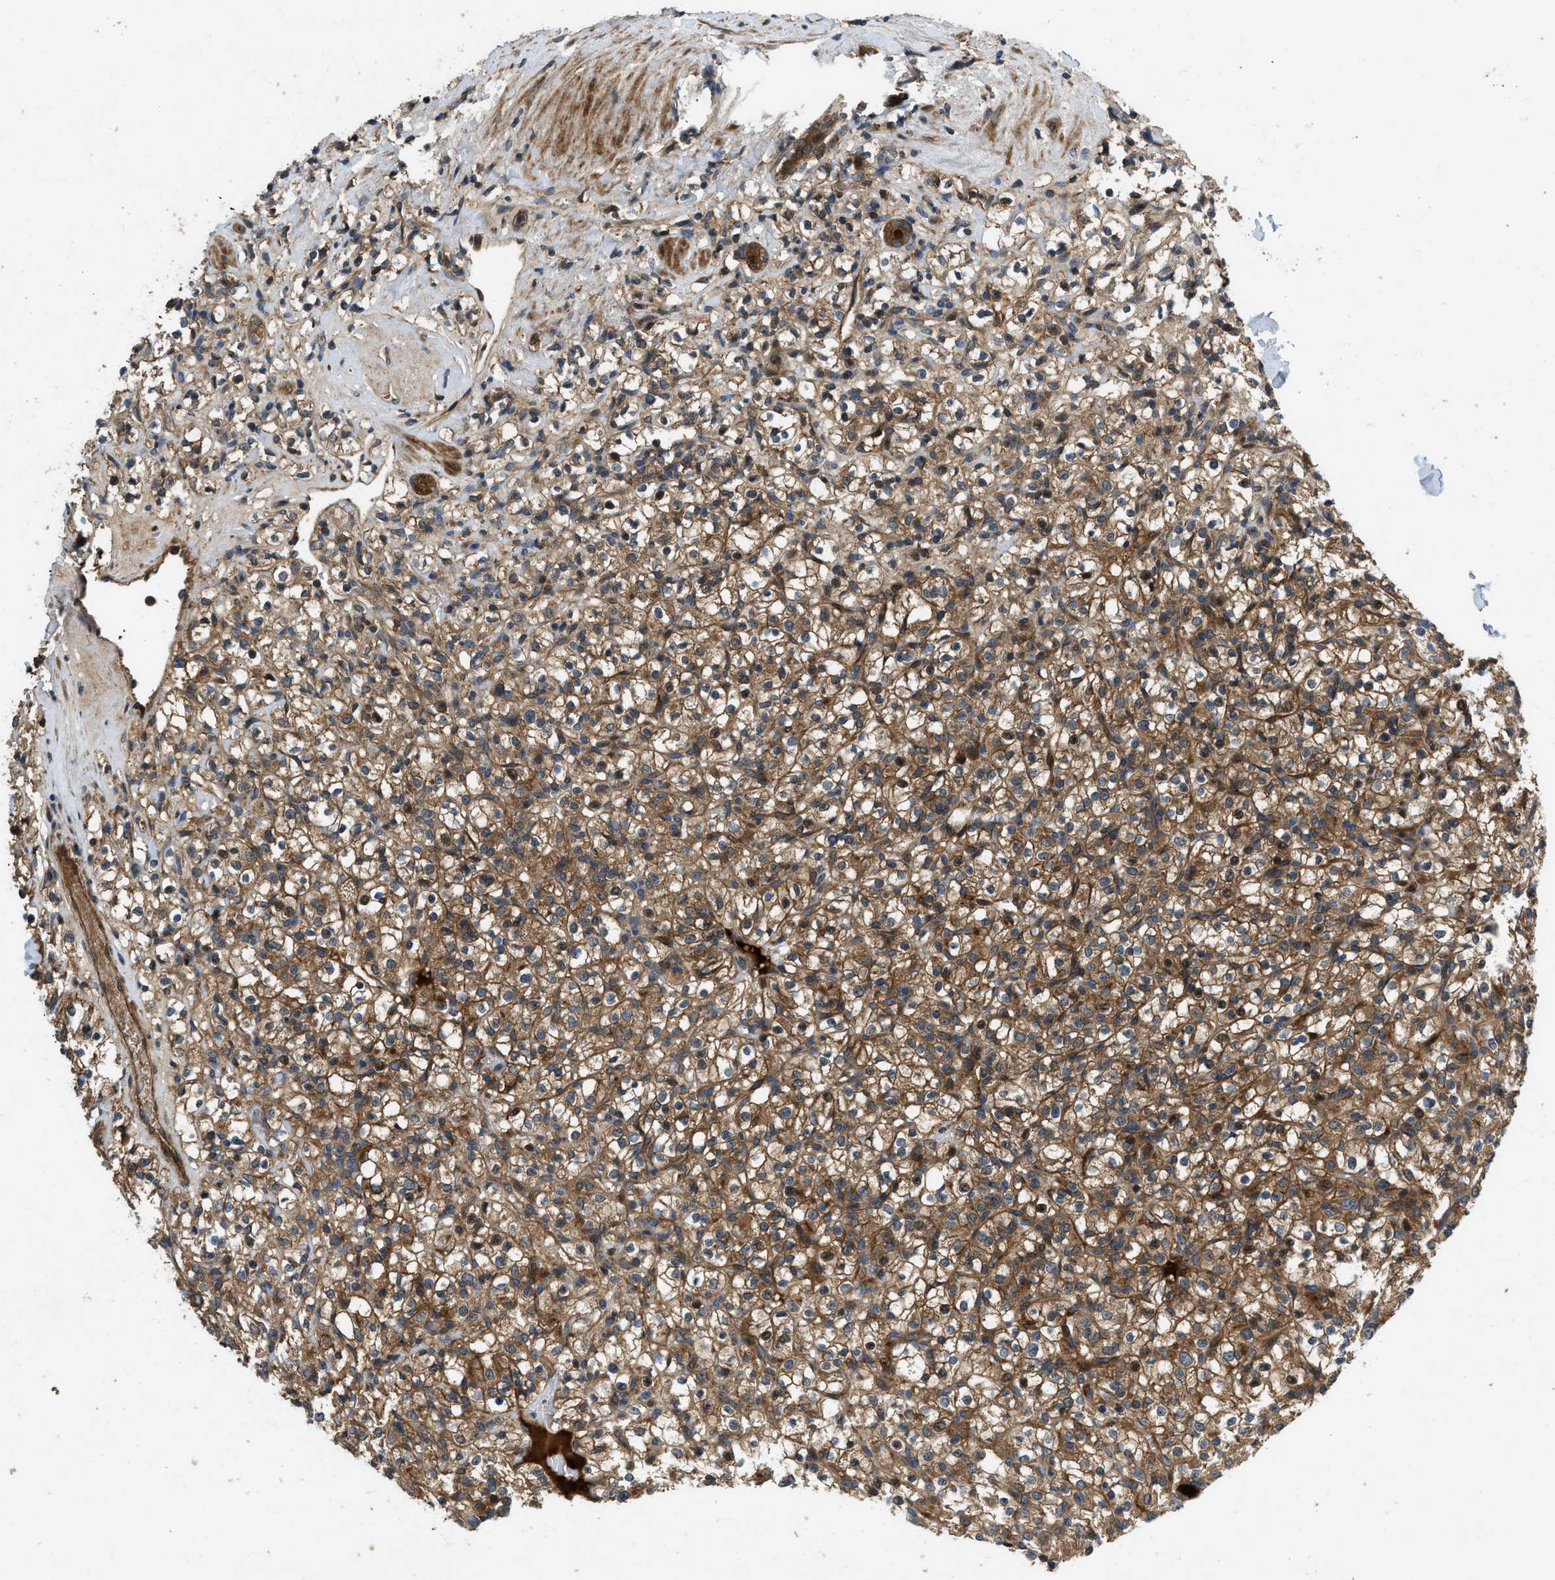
{"staining": {"intensity": "moderate", "quantity": ">75%", "location": "cytoplasmic/membranous"}, "tissue": "renal cancer", "cell_type": "Tumor cells", "image_type": "cancer", "snomed": [{"axis": "morphology", "description": "Normal tissue, NOS"}, {"axis": "morphology", "description": "Adenocarcinoma, NOS"}, {"axis": "topography", "description": "Kidney"}], "caption": "A brown stain highlights moderate cytoplasmic/membranous positivity of a protein in adenocarcinoma (renal) tumor cells.", "gene": "CNNM3", "patient": {"sex": "female", "age": 72}}